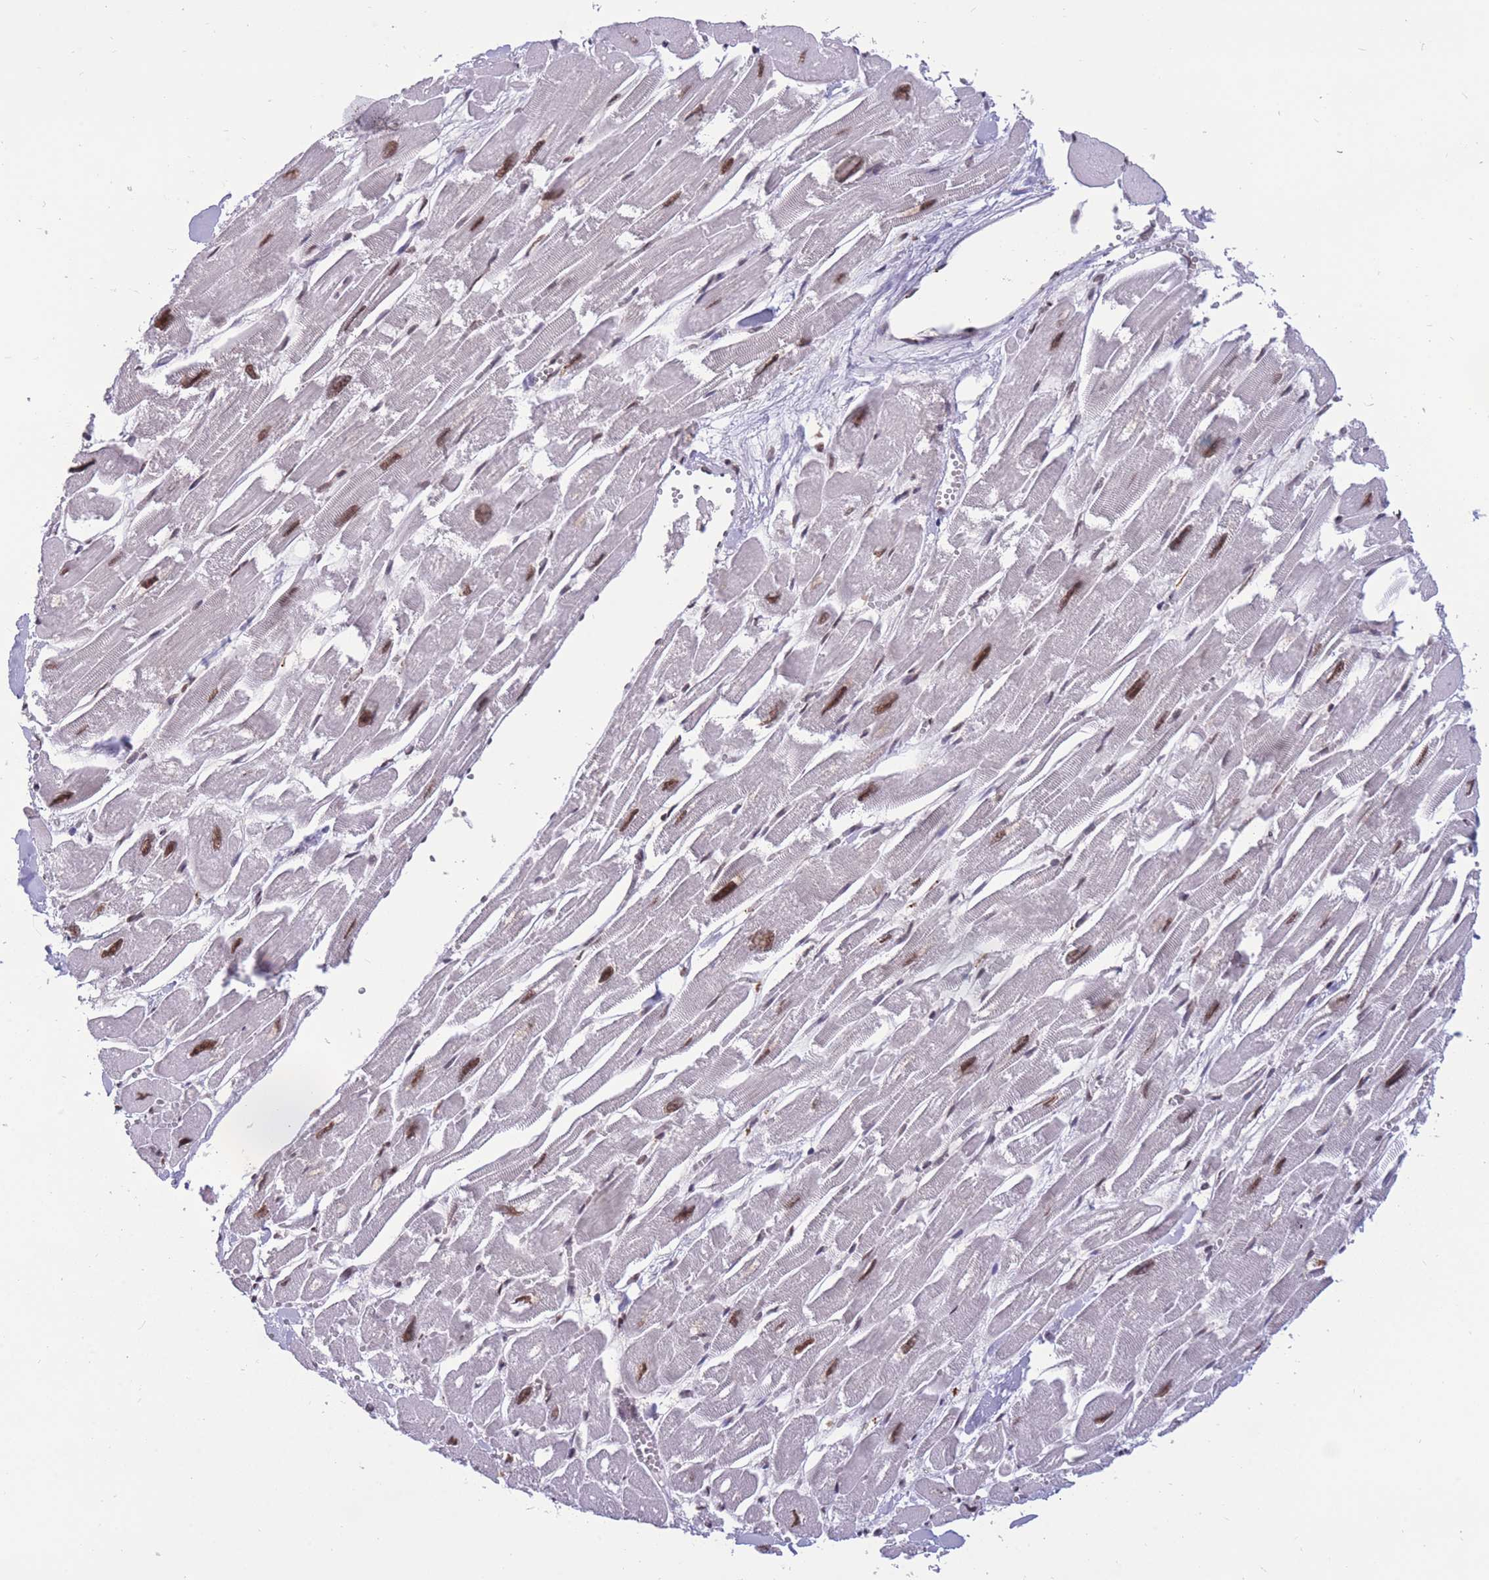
{"staining": {"intensity": "strong", "quantity": ">75%", "location": "nuclear"}, "tissue": "heart muscle", "cell_type": "Cardiomyocytes", "image_type": "normal", "snomed": [{"axis": "morphology", "description": "Normal tissue, NOS"}, {"axis": "topography", "description": "Heart"}], "caption": "IHC (DAB (3,3'-diaminobenzidine)) staining of normal human heart muscle displays strong nuclear protein positivity in approximately >75% of cardiomyocytes.", "gene": "PRPF19", "patient": {"sex": "male", "age": 54}}